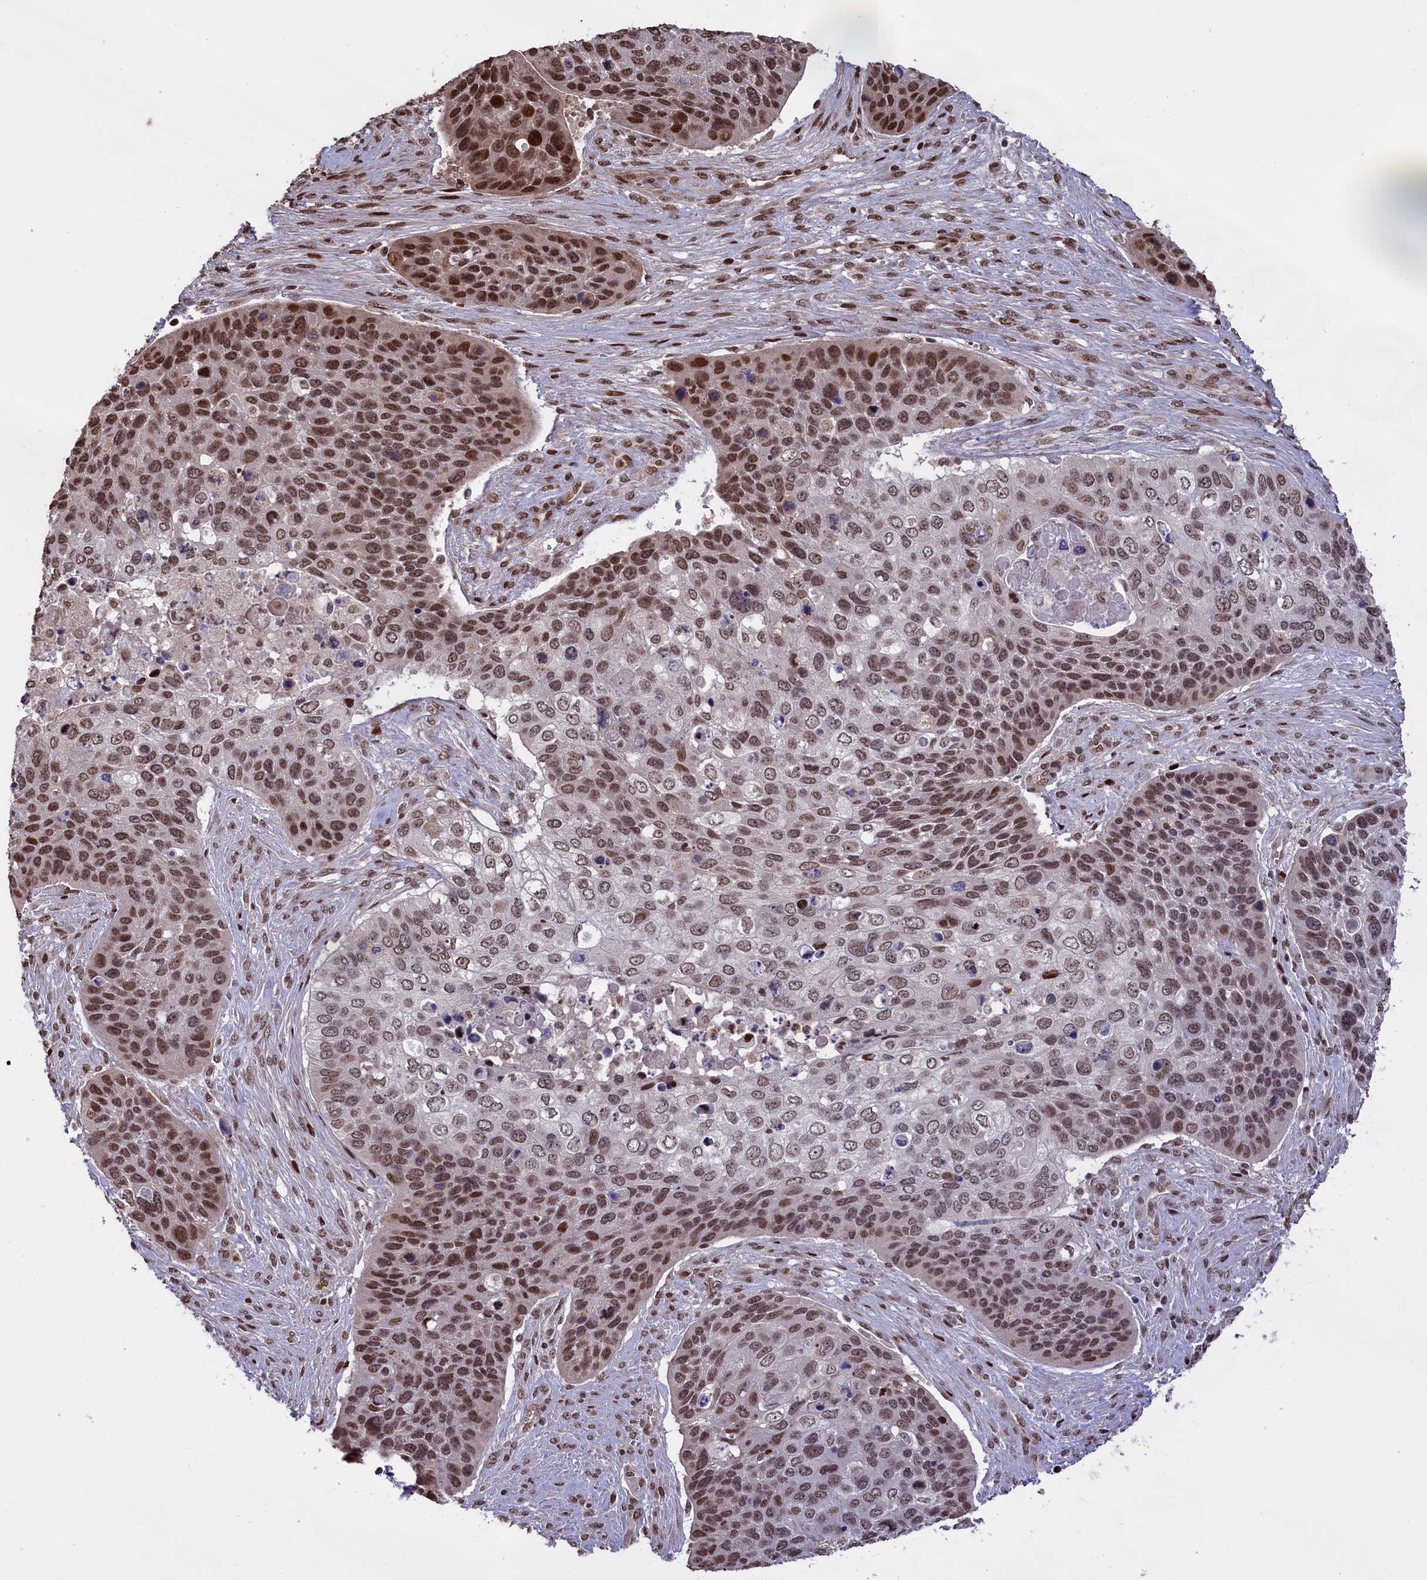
{"staining": {"intensity": "moderate", "quantity": ">75%", "location": "nuclear"}, "tissue": "skin cancer", "cell_type": "Tumor cells", "image_type": "cancer", "snomed": [{"axis": "morphology", "description": "Basal cell carcinoma"}, {"axis": "topography", "description": "Skin"}], "caption": "The photomicrograph shows staining of basal cell carcinoma (skin), revealing moderate nuclear protein expression (brown color) within tumor cells. The staining was performed using DAB (3,3'-diaminobenzidine) to visualize the protein expression in brown, while the nuclei were stained in blue with hematoxylin (Magnification: 20x).", "gene": "RELB", "patient": {"sex": "female", "age": 74}}